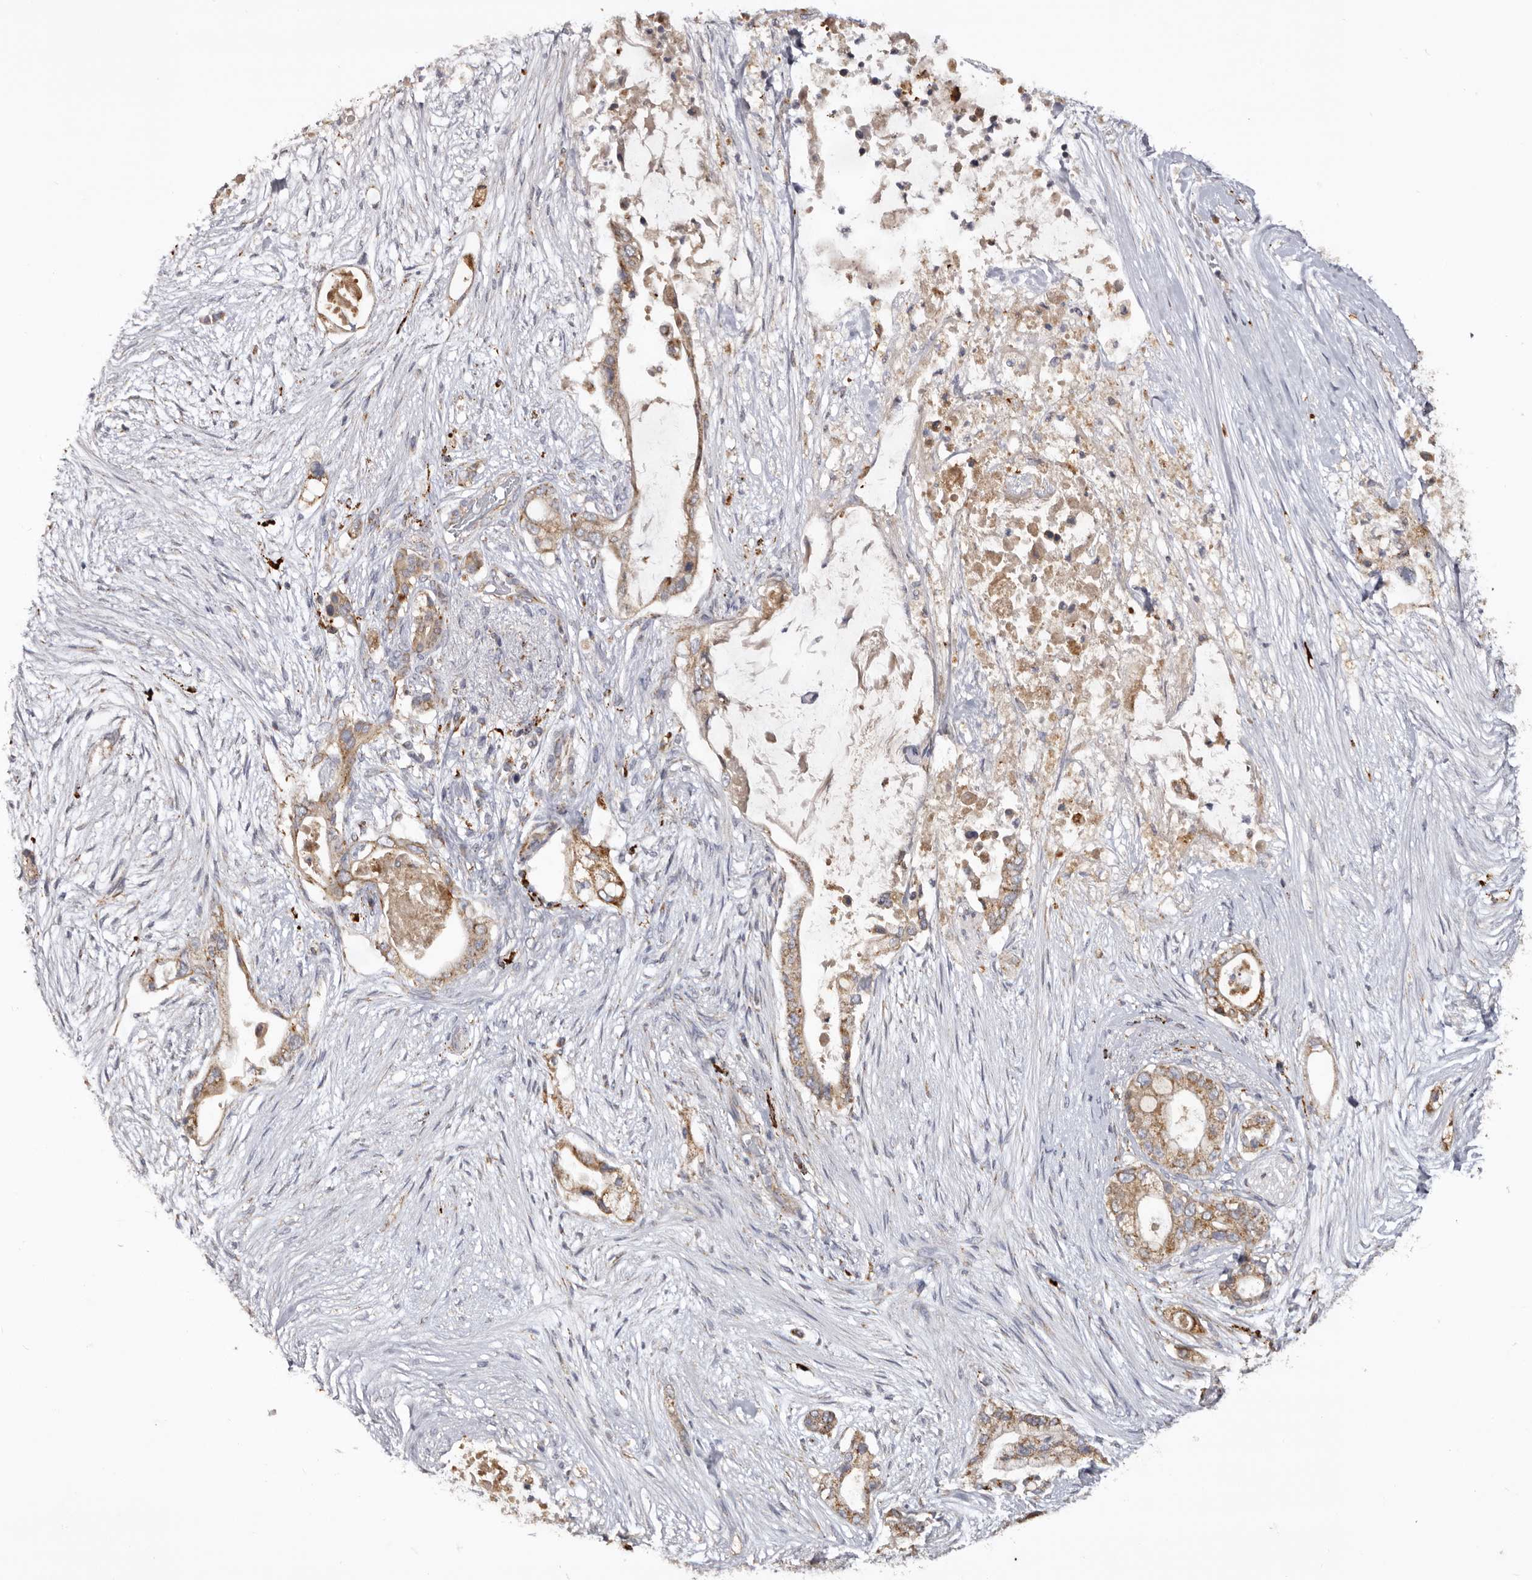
{"staining": {"intensity": "moderate", "quantity": ">75%", "location": "cytoplasmic/membranous"}, "tissue": "pancreatic cancer", "cell_type": "Tumor cells", "image_type": "cancer", "snomed": [{"axis": "morphology", "description": "Adenocarcinoma, NOS"}, {"axis": "topography", "description": "Pancreas"}], "caption": "Immunohistochemistry (DAB (3,3'-diaminobenzidine)) staining of pancreatic cancer displays moderate cytoplasmic/membranous protein expression in about >75% of tumor cells.", "gene": "MECR", "patient": {"sex": "male", "age": 53}}